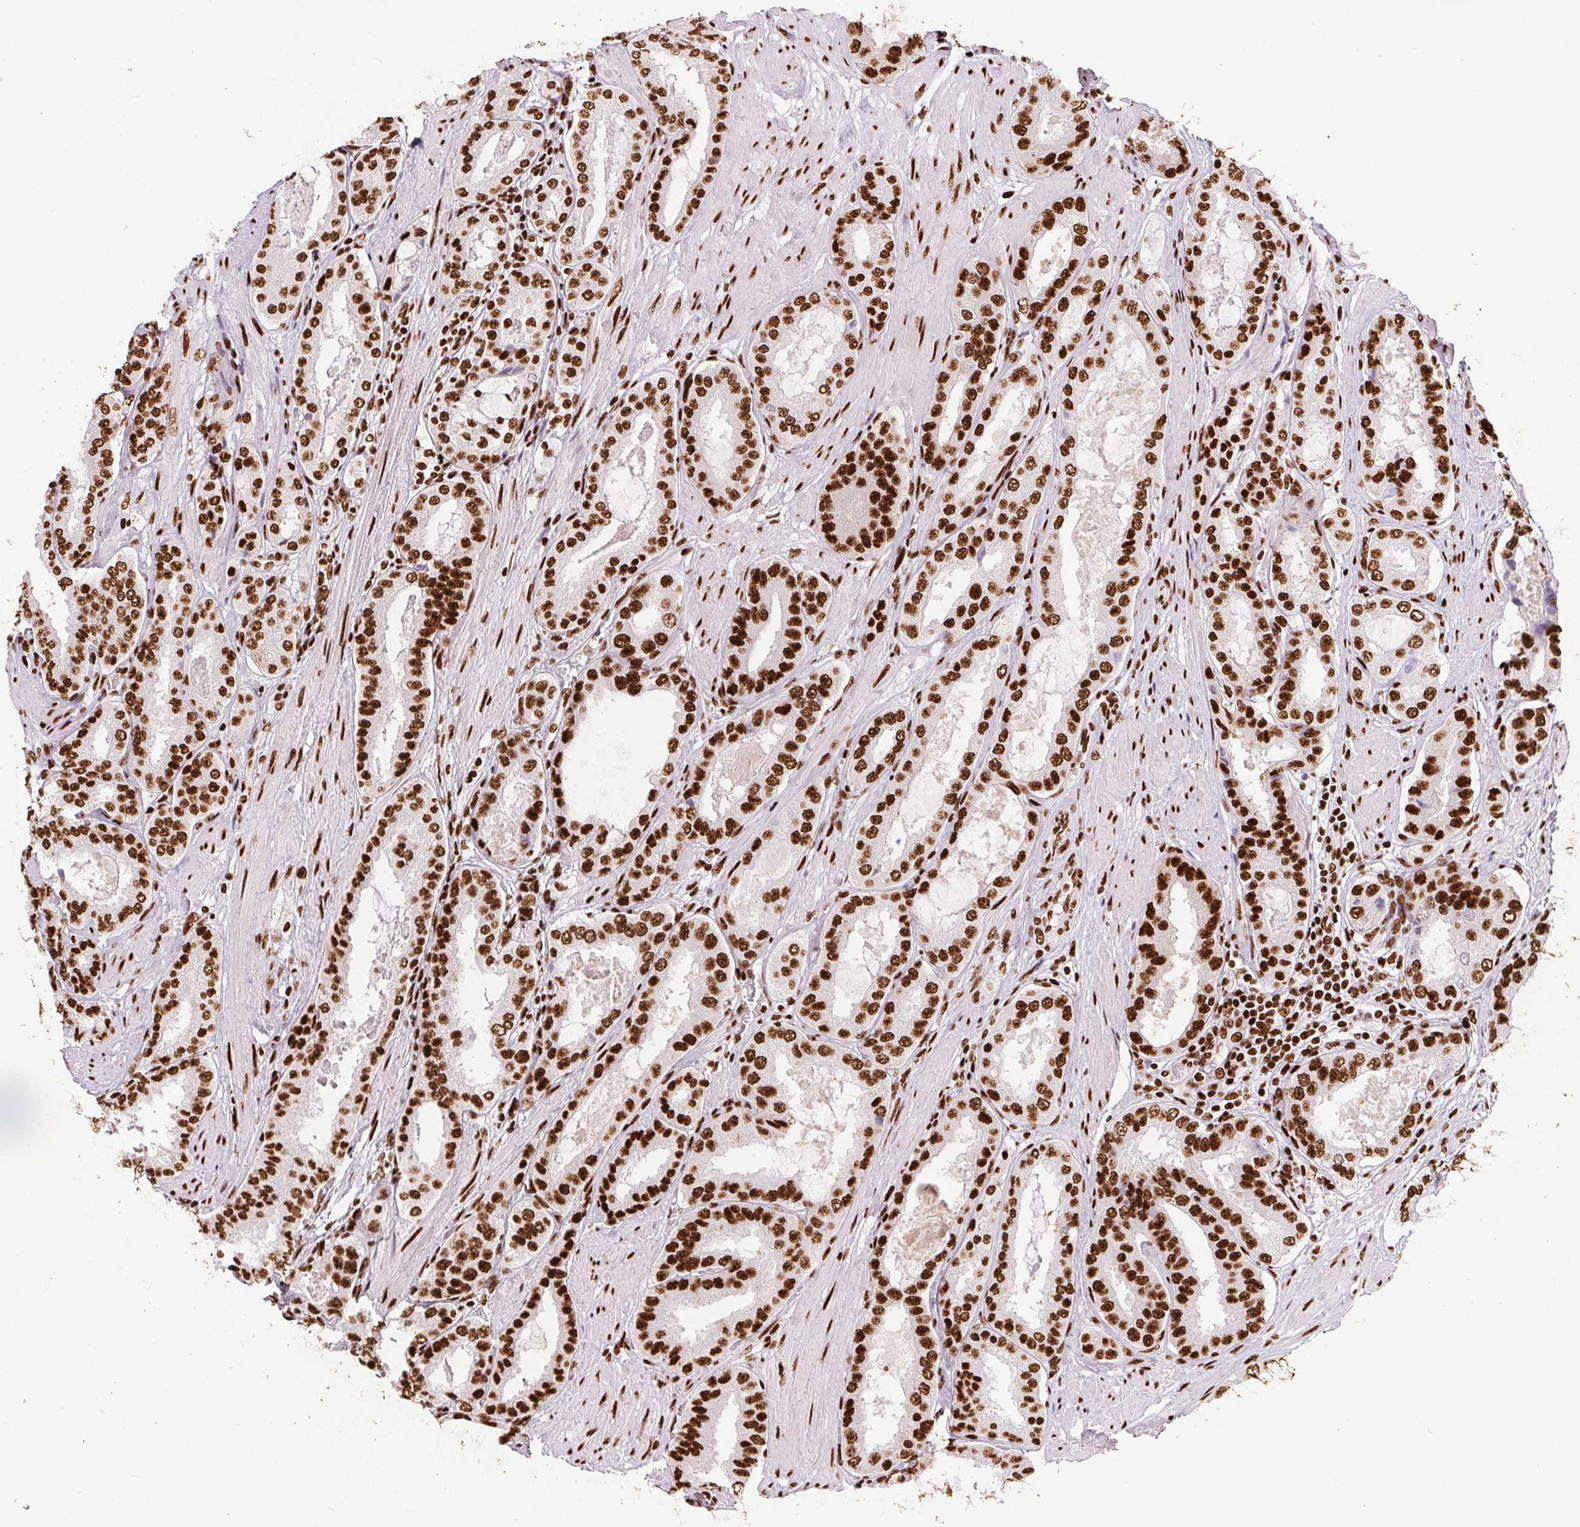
{"staining": {"intensity": "strong", "quantity": ">75%", "location": "nuclear"}, "tissue": "prostate cancer", "cell_type": "Tumor cells", "image_type": "cancer", "snomed": [{"axis": "morphology", "description": "Adenocarcinoma, High grade"}, {"axis": "topography", "description": "Prostate"}], "caption": "A brown stain highlights strong nuclear positivity of a protein in prostate high-grade adenocarcinoma tumor cells. The staining was performed using DAB, with brown indicating positive protein expression. Nuclei are stained blue with hematoxylin.", "gene": "PAGE3", "patient": {"sex": "male", "age": 63}}